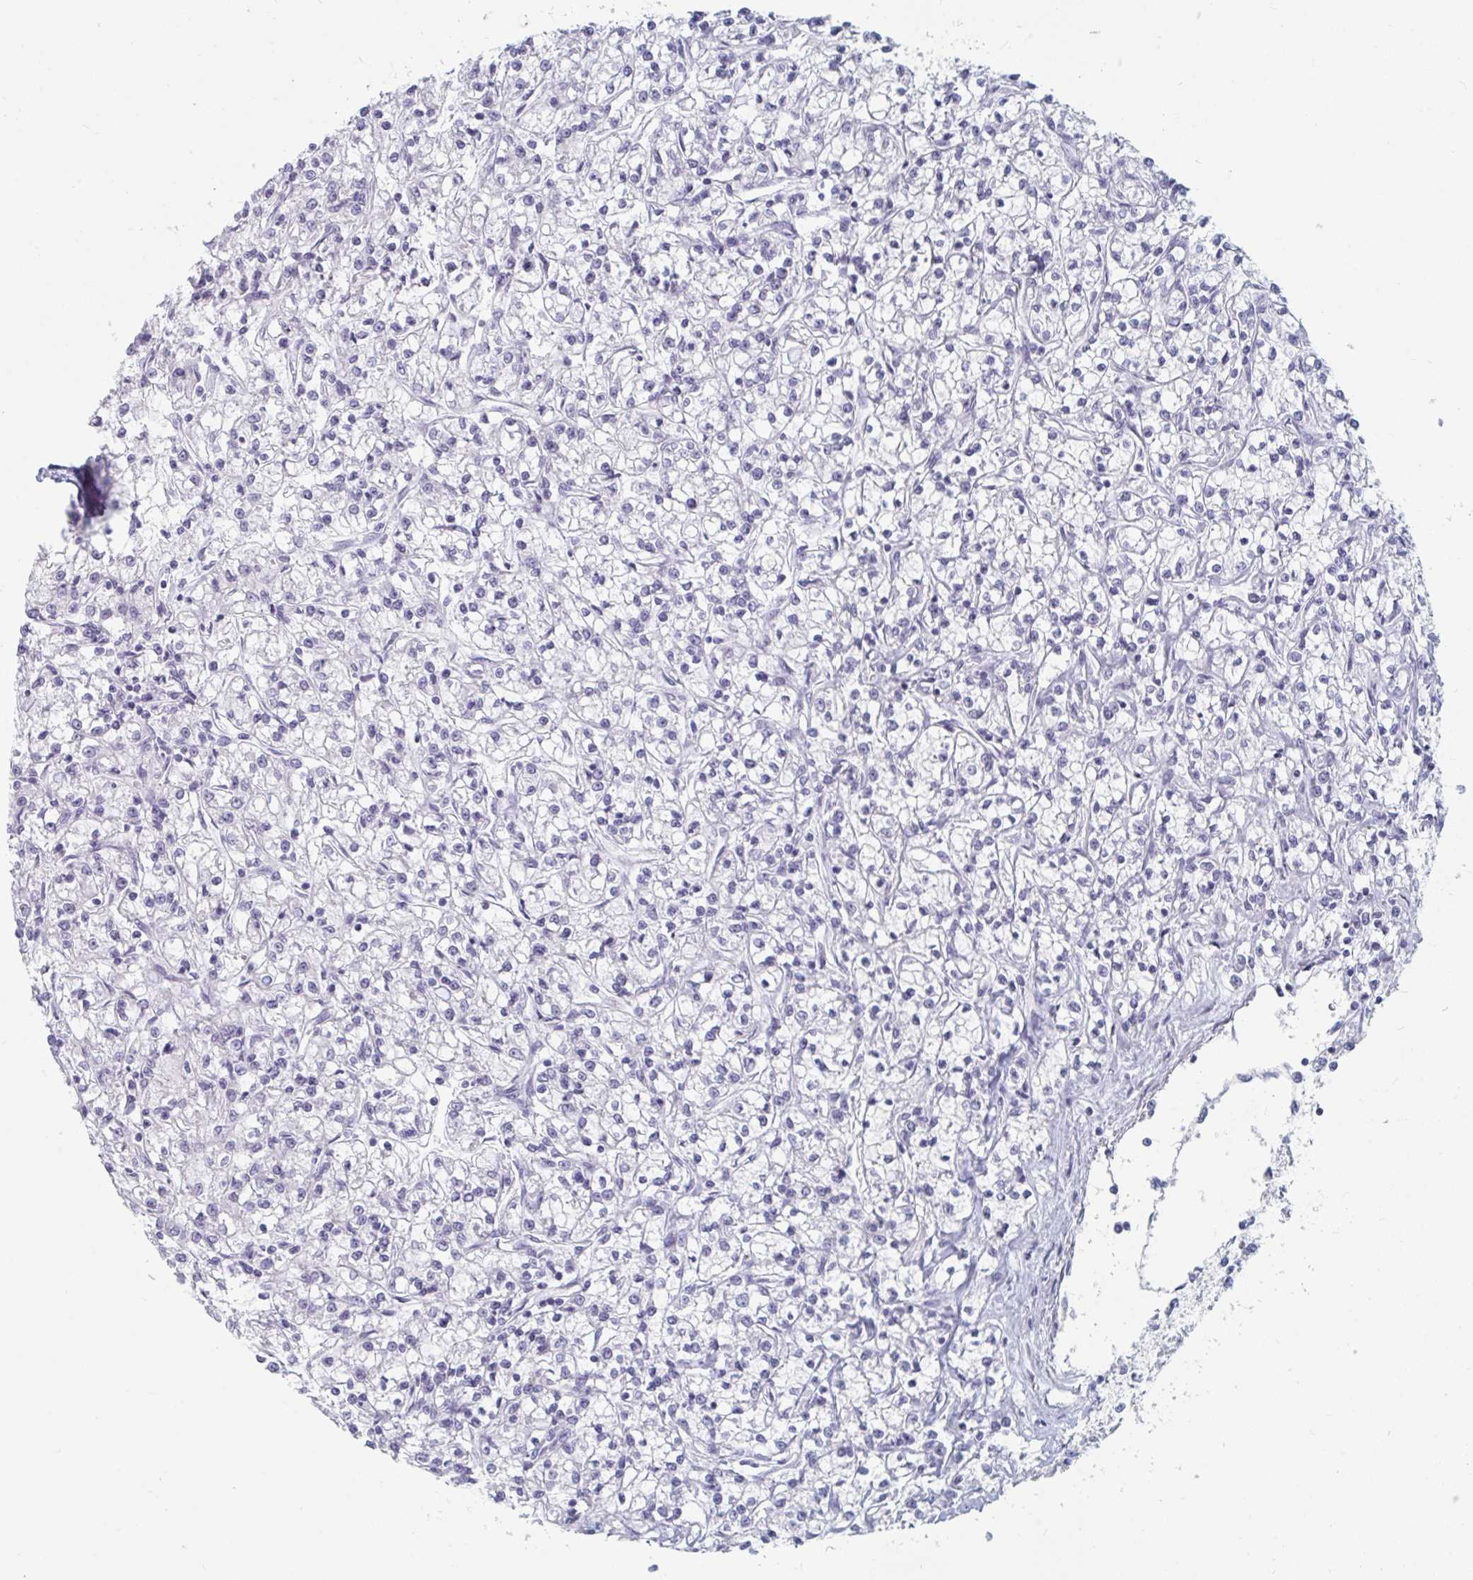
{"staining": {"intensity": "negative", "quantity": "none", "location": "none"}, "tissue": "renal cancer", "cell_type": "Tumor cells", "image_type": "cancer", "snomed": [{"axis": "morphology", "description": "Adenocarcinoma, NOS"}, {"axis": "topography", "description": "Kidney"}], "caption": "Histopathology image shows no protein expression in tumor cells of renal adenocarcinoma tissue.", "gene": "NR1H2", "patient": {"sex": "female", "age": 59}}